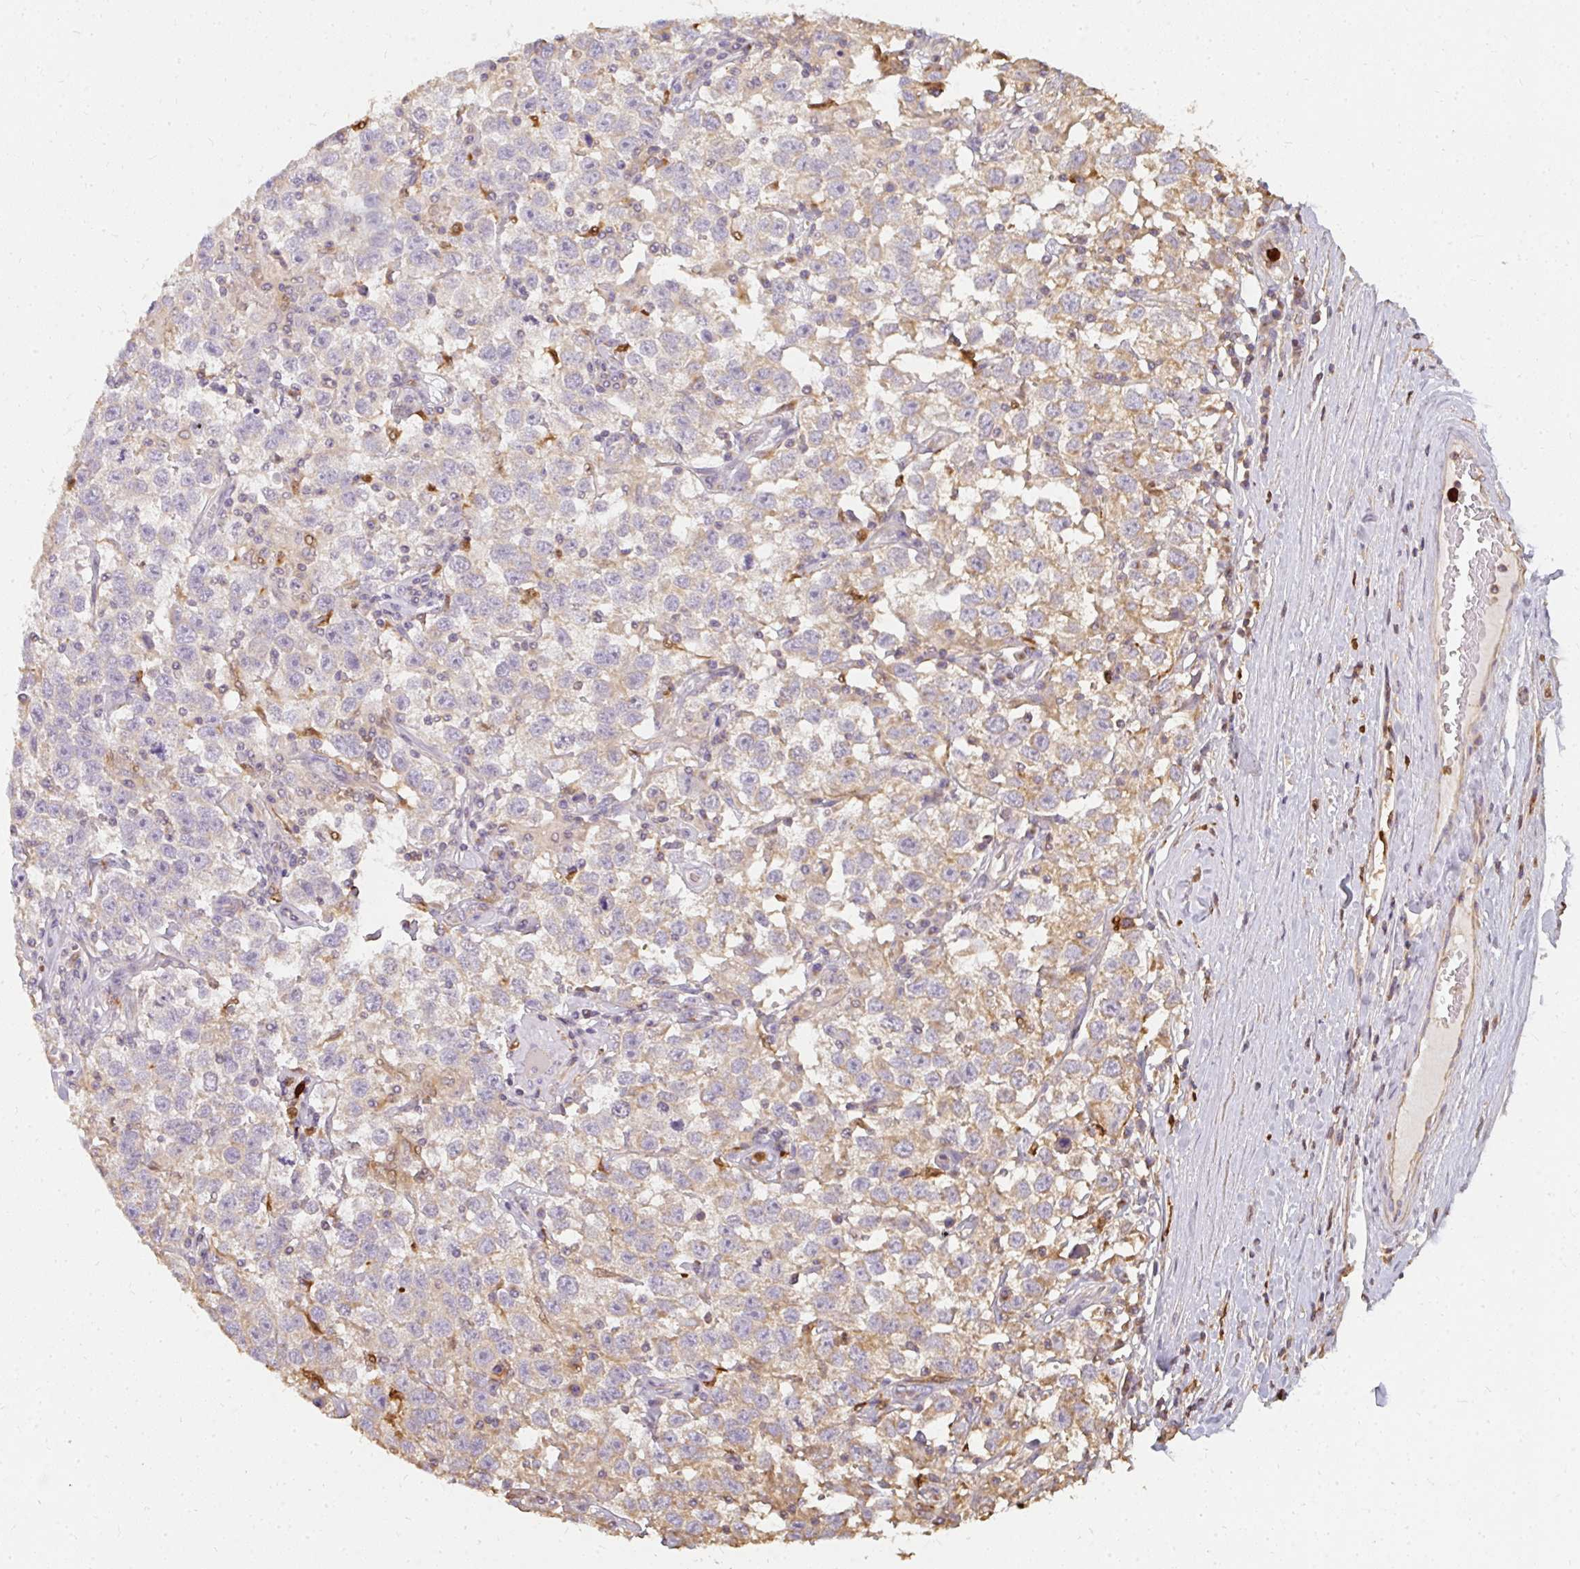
{"staining": {"intensity": "weak", "quantity": "25%-75%", "location": "cytoplasmic/membranous"}, "tissue": "testis cancer", "cell_type": "Tumor cells", "image_type": "cancer", "snomed": [{"axis": "morphology", "description": "Seminoma, NOS"}, {"axis": "topography", "description": "Testis"}], "caption": "This micrograph shows immunohistochemistry staining of human seminoma (testis), with low weak cytoplasmic/membranous expression in approximately 25%-75% of tumor cells.", "gene": "CNTRL", "patient": {"sex": "male", "age": 41}}